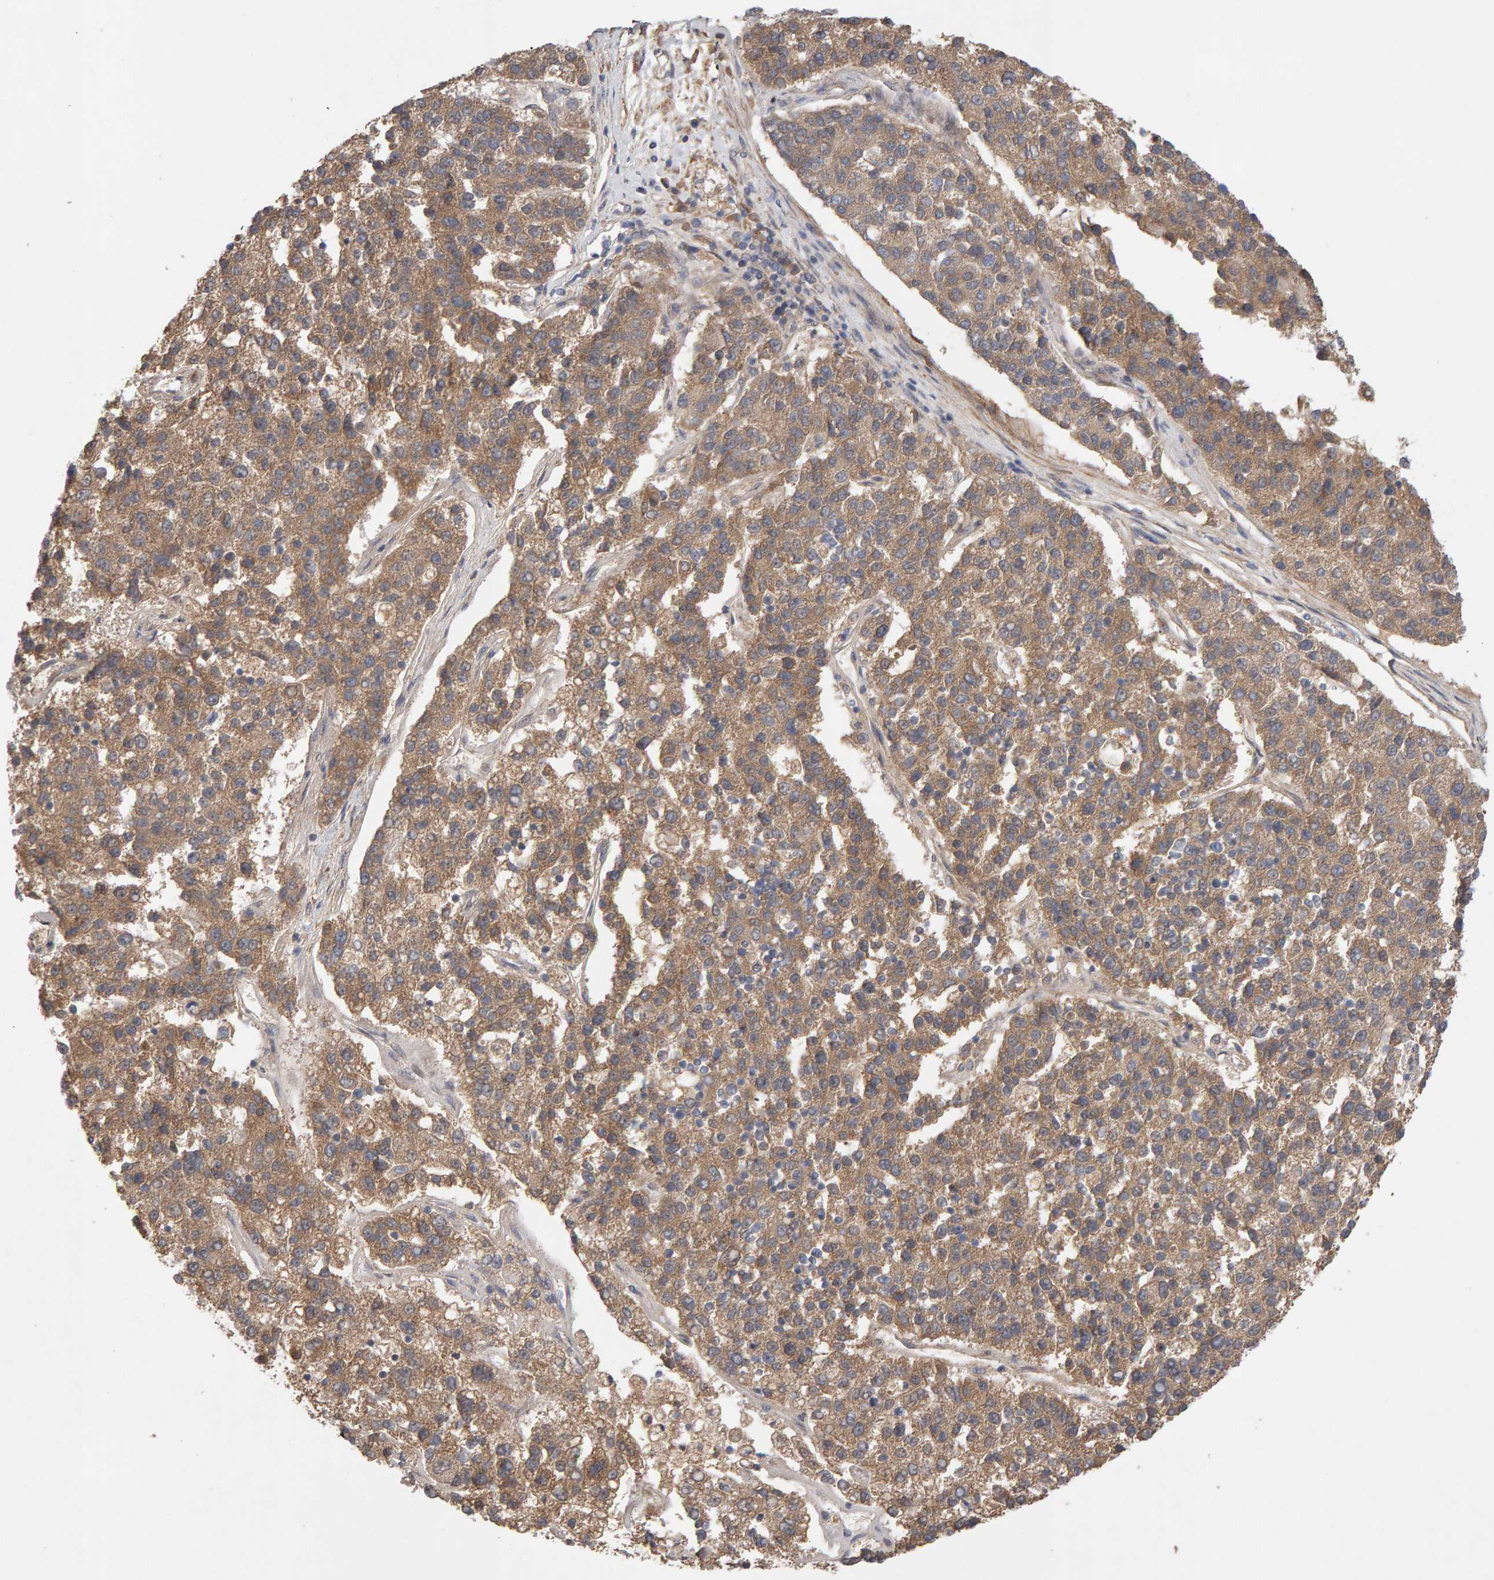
{"staining": {"intensity": "moderate", "quantity": ">75%", "location": "cytoplasmic/membranous"}, "tissue": "pancreatic cancer", "cell_type": "Tumor cells", "image_type": "cancer", "snomed": [{"axis": "morphology", "description": "Adenocarcinoma, NOS"}, {"axis": "topography", "description": "Pancreas"}], "caption": "DAB immunohistochemical staining of pancreatic cancer (adenocarcinoma) displays moderate cytoplasmic/membranous protein staining in approximately >75% of tumor cells.", "gene": "RNF19A", "patient": {"sex": "female", "age": 61}}